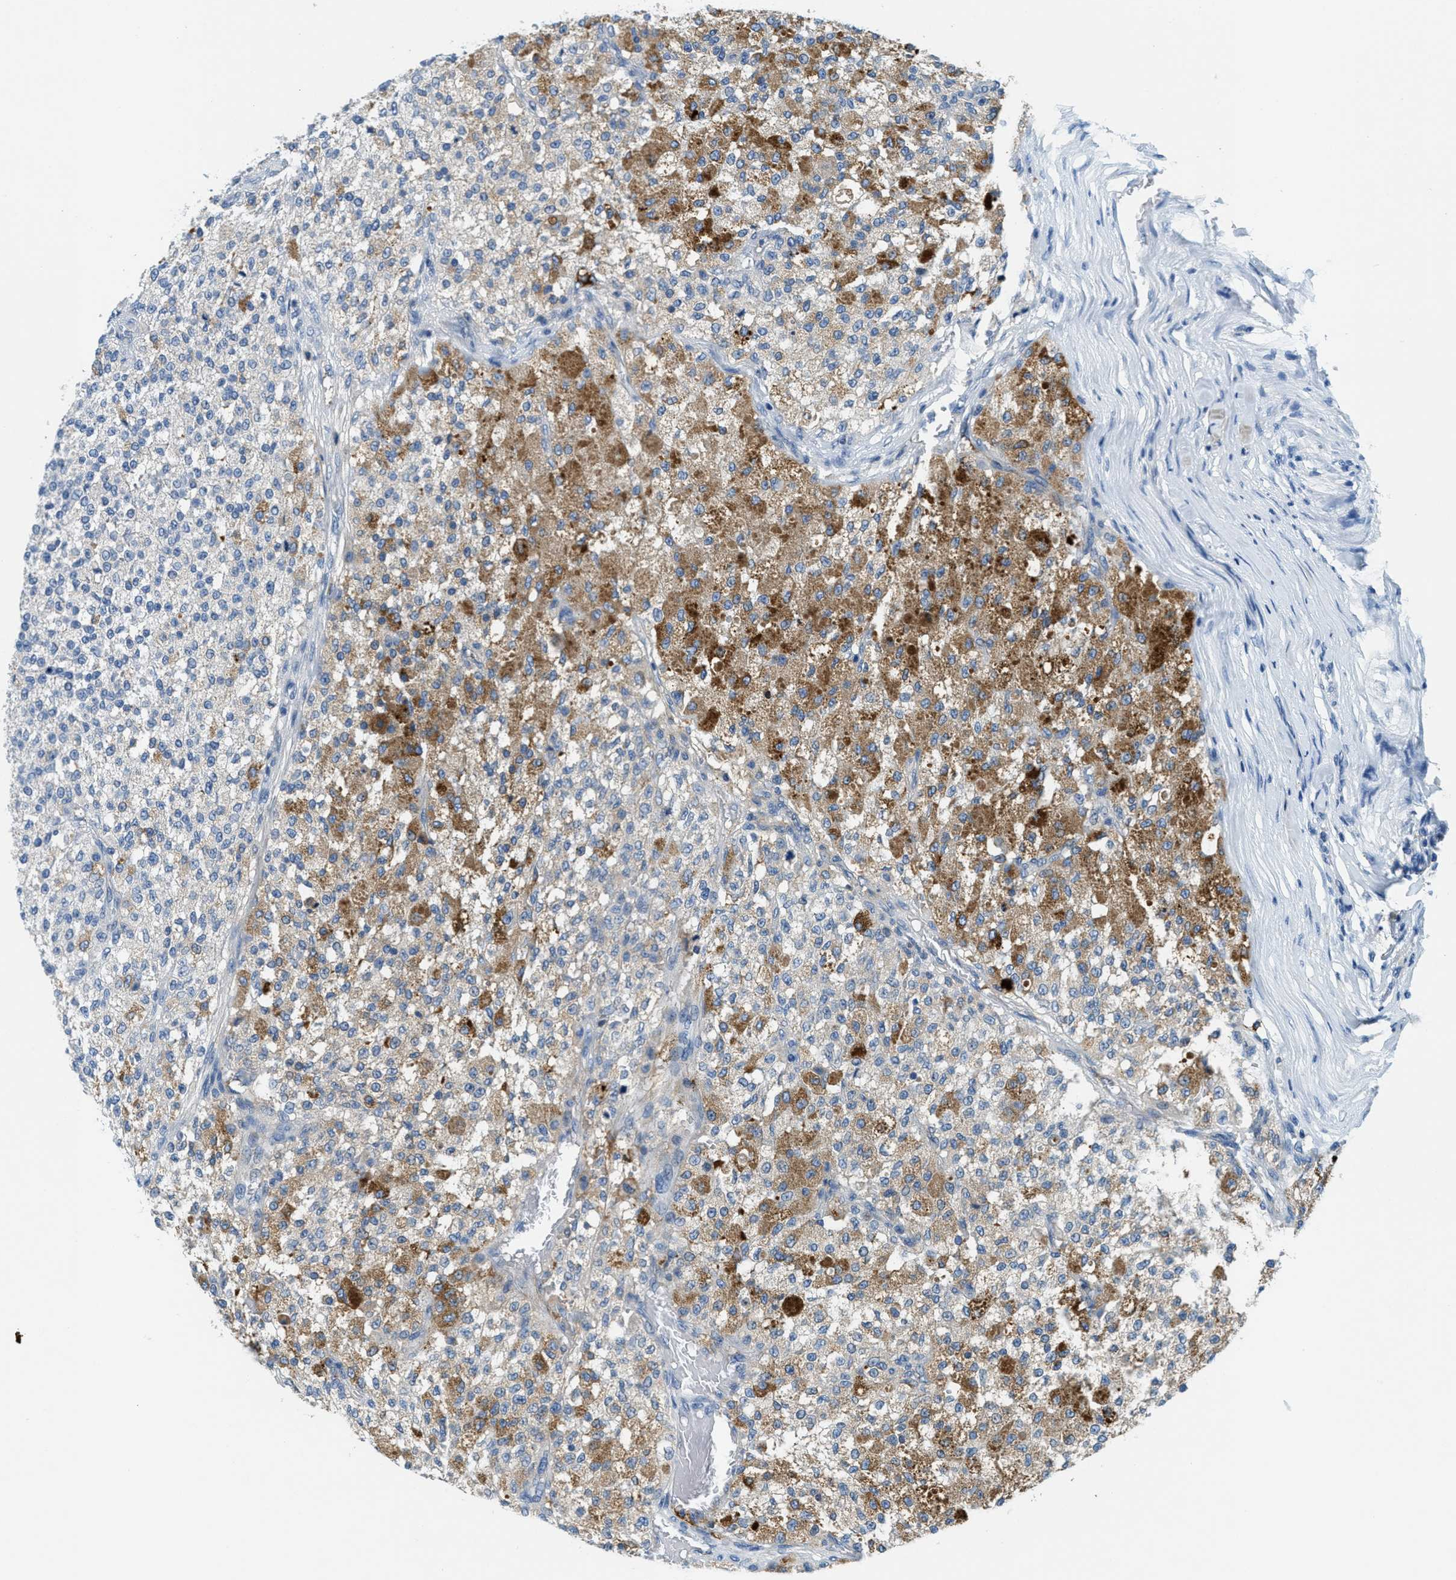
{"staining": {"intensity": "moderate", "quantity": "25%-75%", "location": "cytoplasmic/membranous"}, "tissue": "testis cancer", "cell_type": "Tumor cells", "image_type": "cancer", "snomed": [{"axis": "morphology", "description": "Seminoma, NOS"}, {"axis": "topography", "description": "Testis"}], "caption": "This is a histology image of immunohistochemistry (IHC) staining of testis cancer (seminoma), which shows moderate staining in the cytoplasmic/membranous of tumor cells.", "gene": "A2M", "patient": {"sex": "male", "age": 59}}